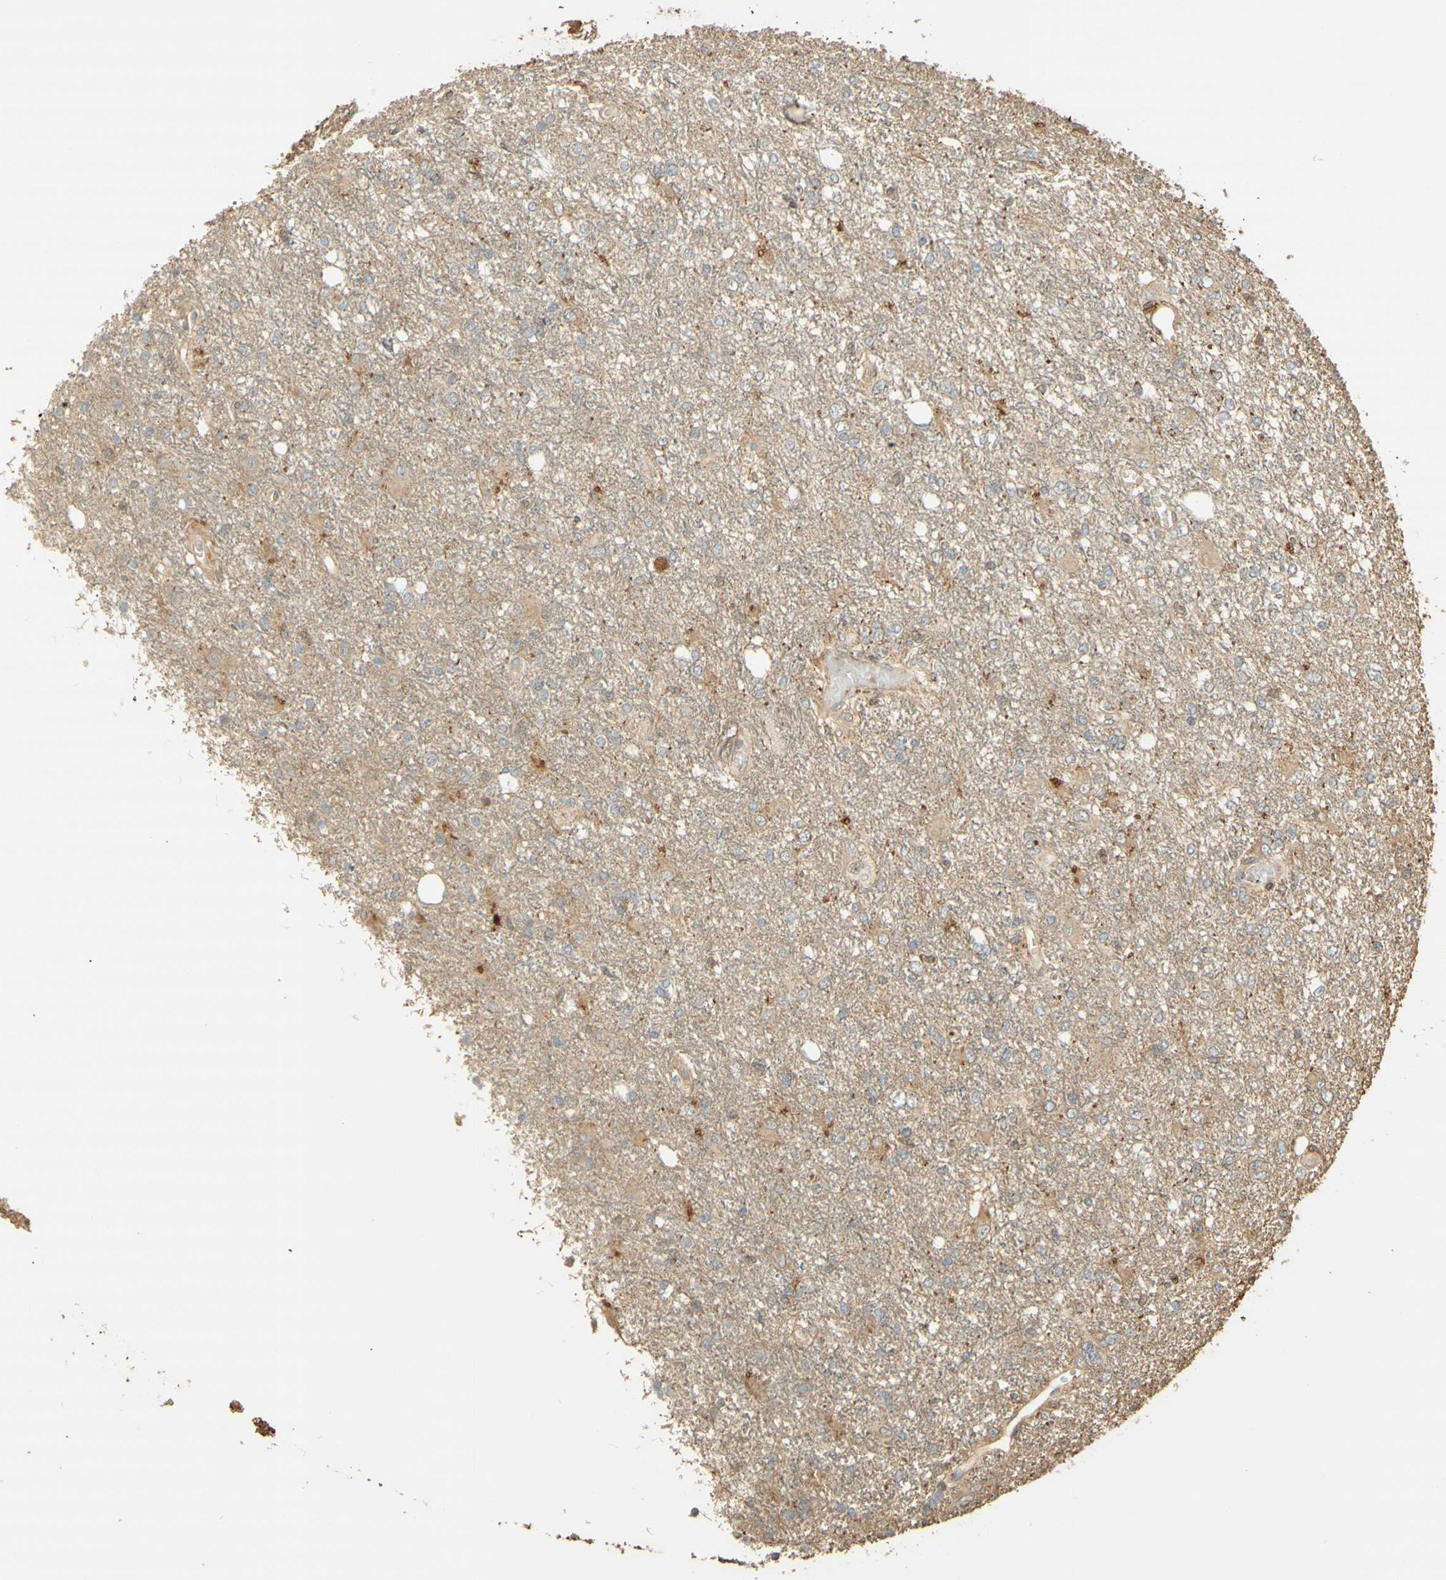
{"staining": {"intensity": "weak", "quantity": ">75%", "location": "cytoplasmic/membranous"}, "tissue": "glioma", "cell_type": "Tumor cells", "image_type": "cancer", "snomed": [{"axis": "morphology", "description": "Glioma, malignant, High grade"}, {"axis": "topography", "description": "Brain"}], "caption": "An IHC histopathology image of neoplastic tissue is shown. Protein staining in brown highlights weak cytoplasmic/membranous positivity in malignant high-grade glioma within tumor cells.", "gene": "AGER", "patient": {"sex": "female", "age": 59}}